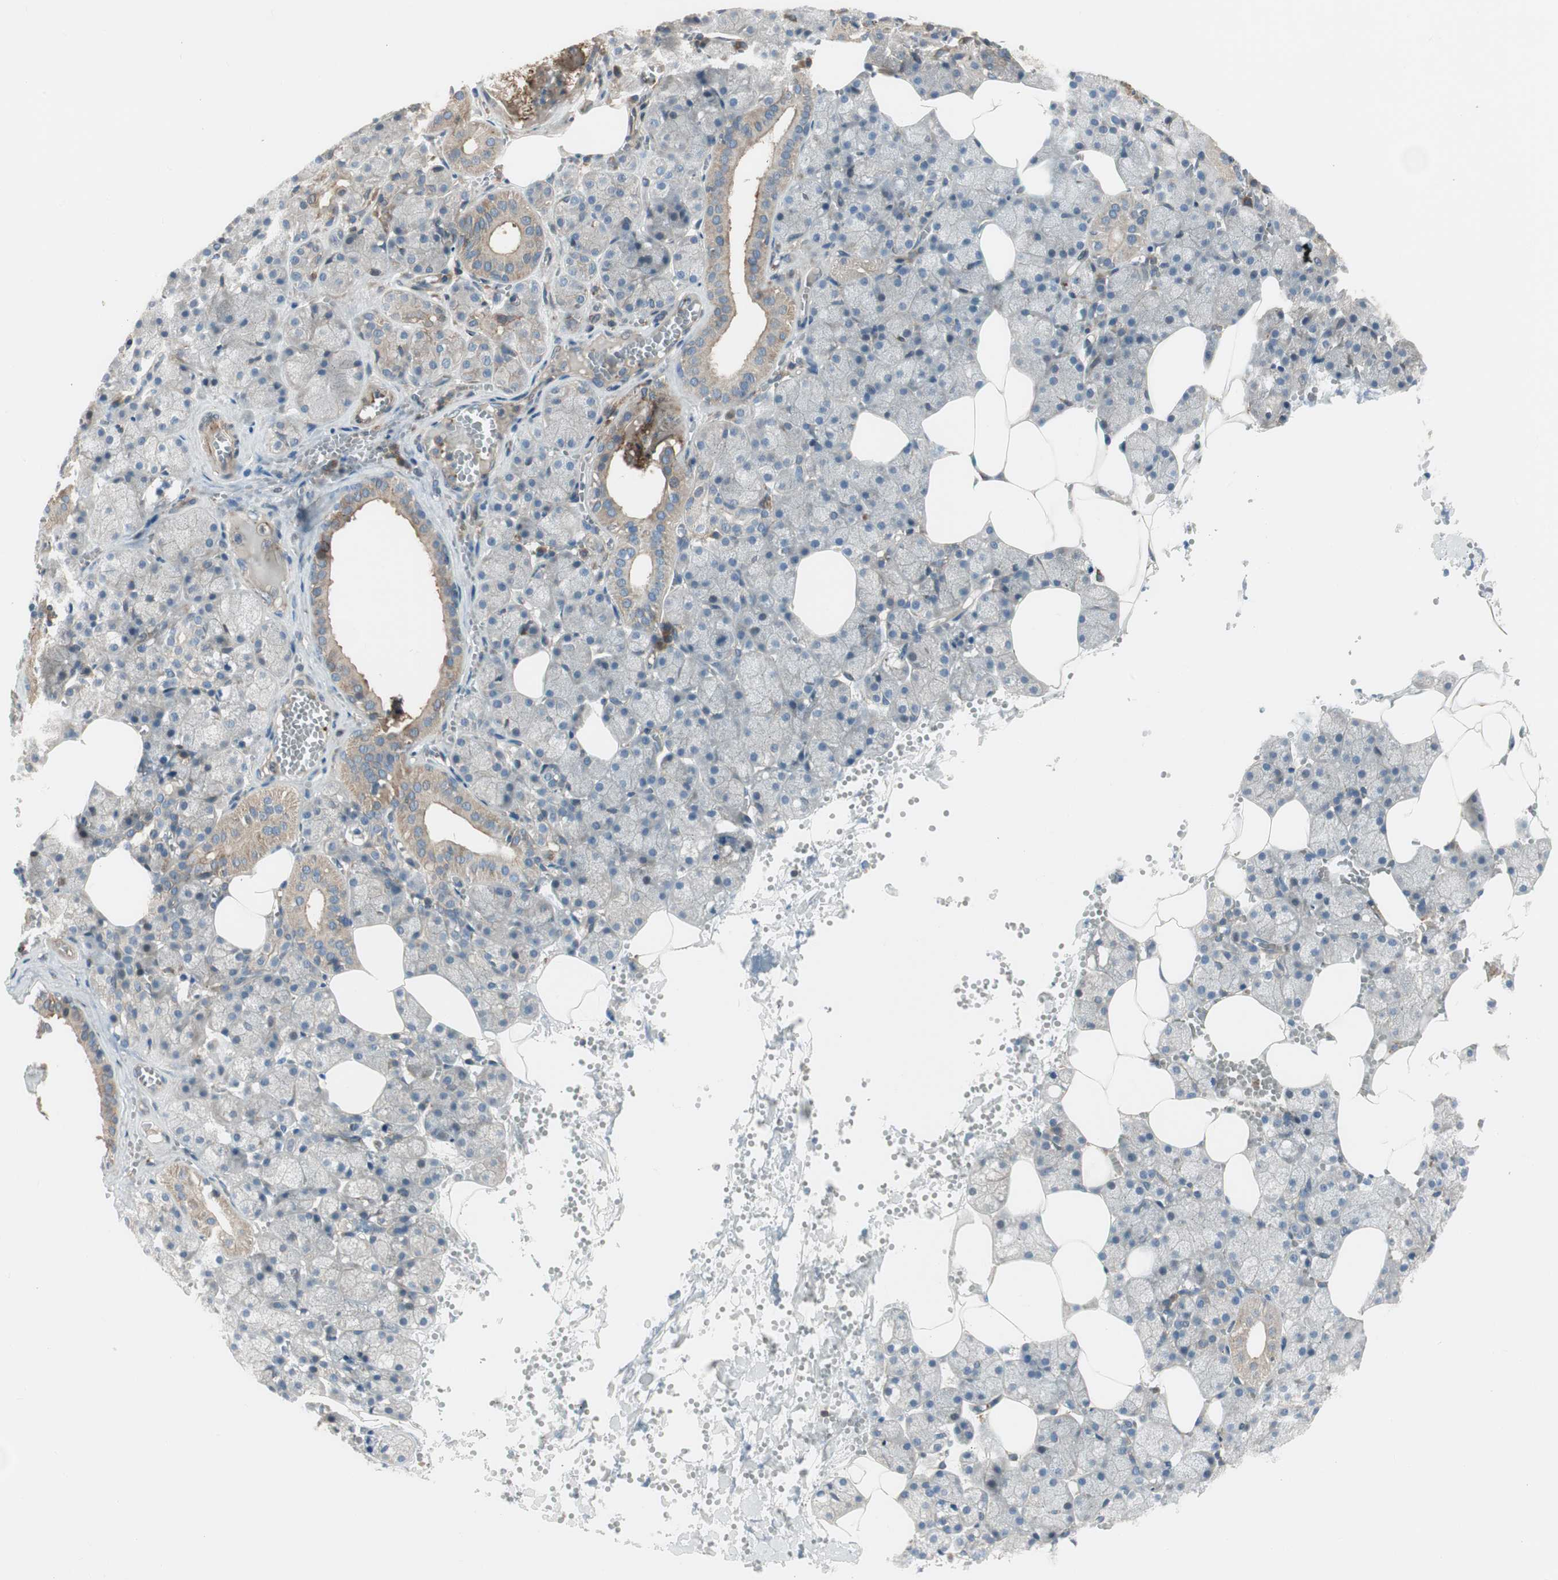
{"staining": {"intensity": "weak", "quantity": "25%-75%", "location": "cytoplasmic/membranous"}, "tissue": "salivary gland", "cell_type": "Glandular cells", "image_type": "normal", "snomed": [{"axis": "morphology", "description": "Normal tissue, NOS"}, {"axis": "topography", "description": "Salivary gland"}], "caption": "High-magnification brightfield microscopy of normal salivary gland stained with DAB (brown) and counterstained with hematoxylin (blue). glandular cells exhibit weak cytoplasmic/membranous staining is present in about25%-75% of cells.", "gene": "PRKG1", "patient": {"sex": "male", "age": 62}}